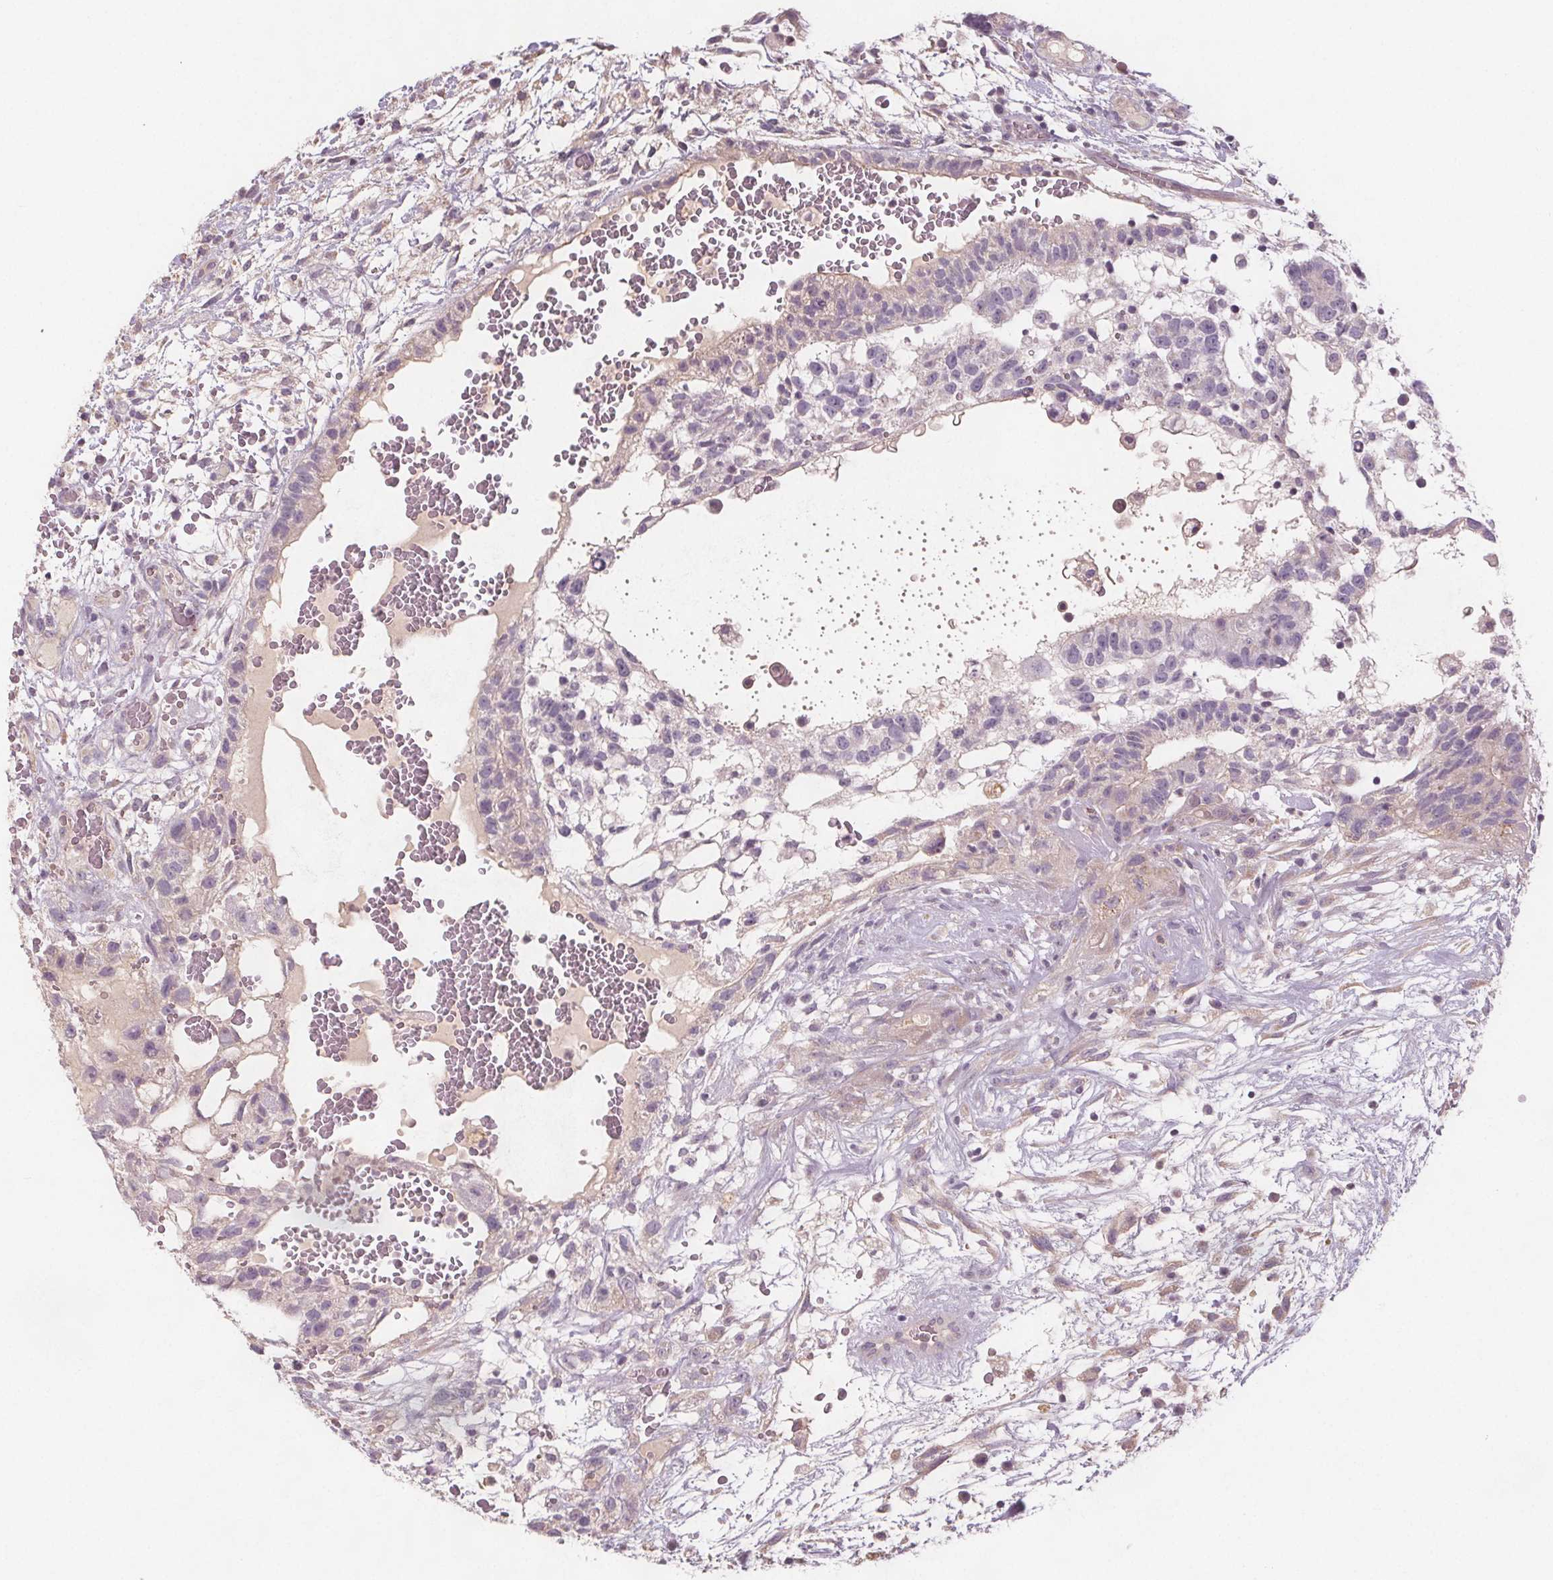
{"staining": {"intensity": "negative", "quantity": "none", "location": "none"}, "tissue": "testis cancer", "cell_type": "Tumor cells", "image_type": "cancer", "snomed": [{"axis": "morphology", "description": "Normal tissue, NOS"}, {"axis": "morphology", "description": "Carcinoma, Embryonal, NOS"}, {"axis": "topography", "description": "Testis"}], "caption": "Immunohistochemical staining of human testis embryonal carcinoma reveals no significant expression in tumor cells.", "gene": "VNN1", "patient": {"sex": "male", "age": 32}}